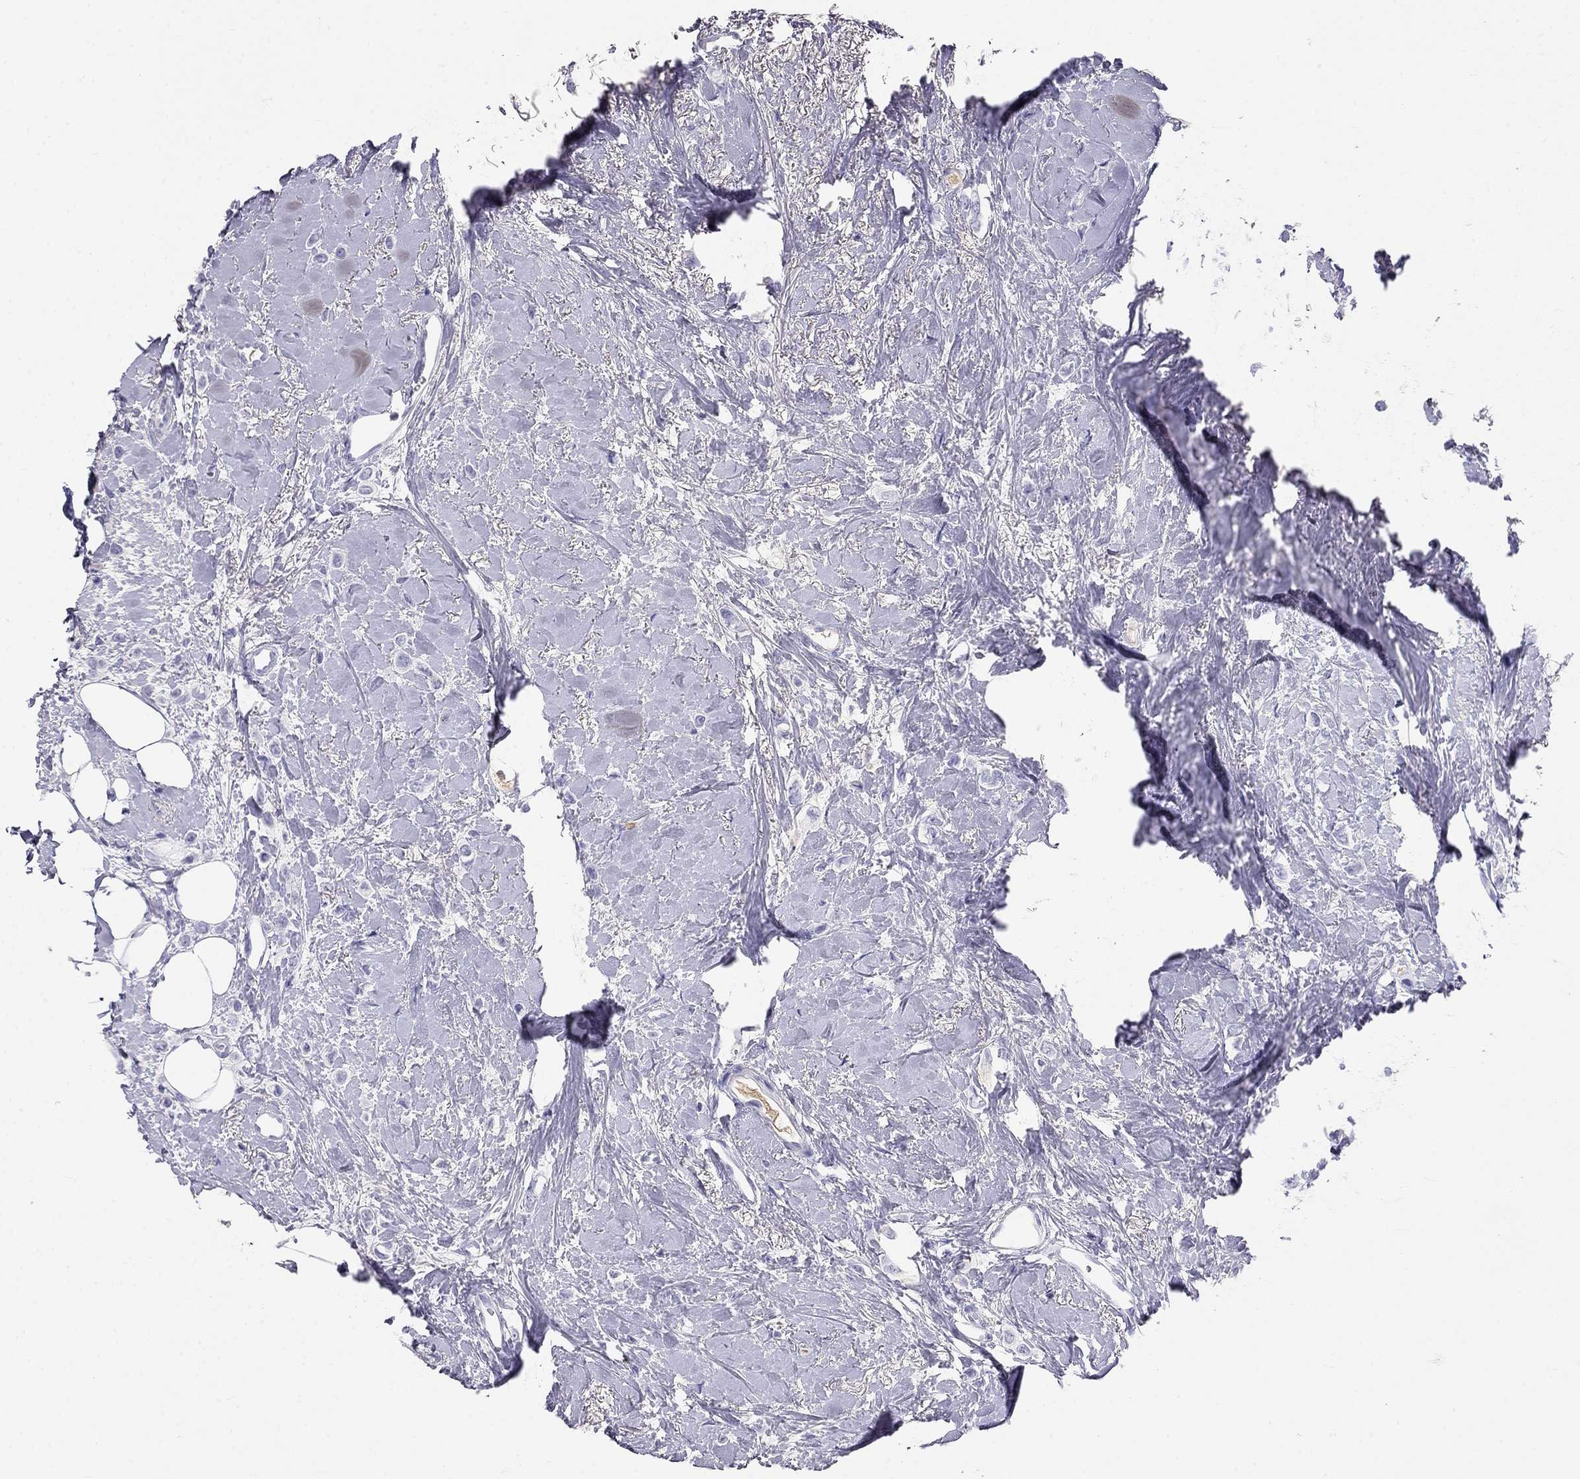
{"staining": {"intensity": "negative", "quantity": "none", "location": "none"}, "tissue": "breast cancer", "cell_type": "Tumor cells", "image_type": "cancer", "snomed": [{"axis": "morphology", "description": "Lobular carcinoma"}, {"axis": "topography", "description": "Breast"}], "caption": "Histopathology image shows no significant protein positivity in tumor cells of breast lobular carcinoma.", "gene": "KLRG1", "patient": {"sex": "female", "age": 66}}